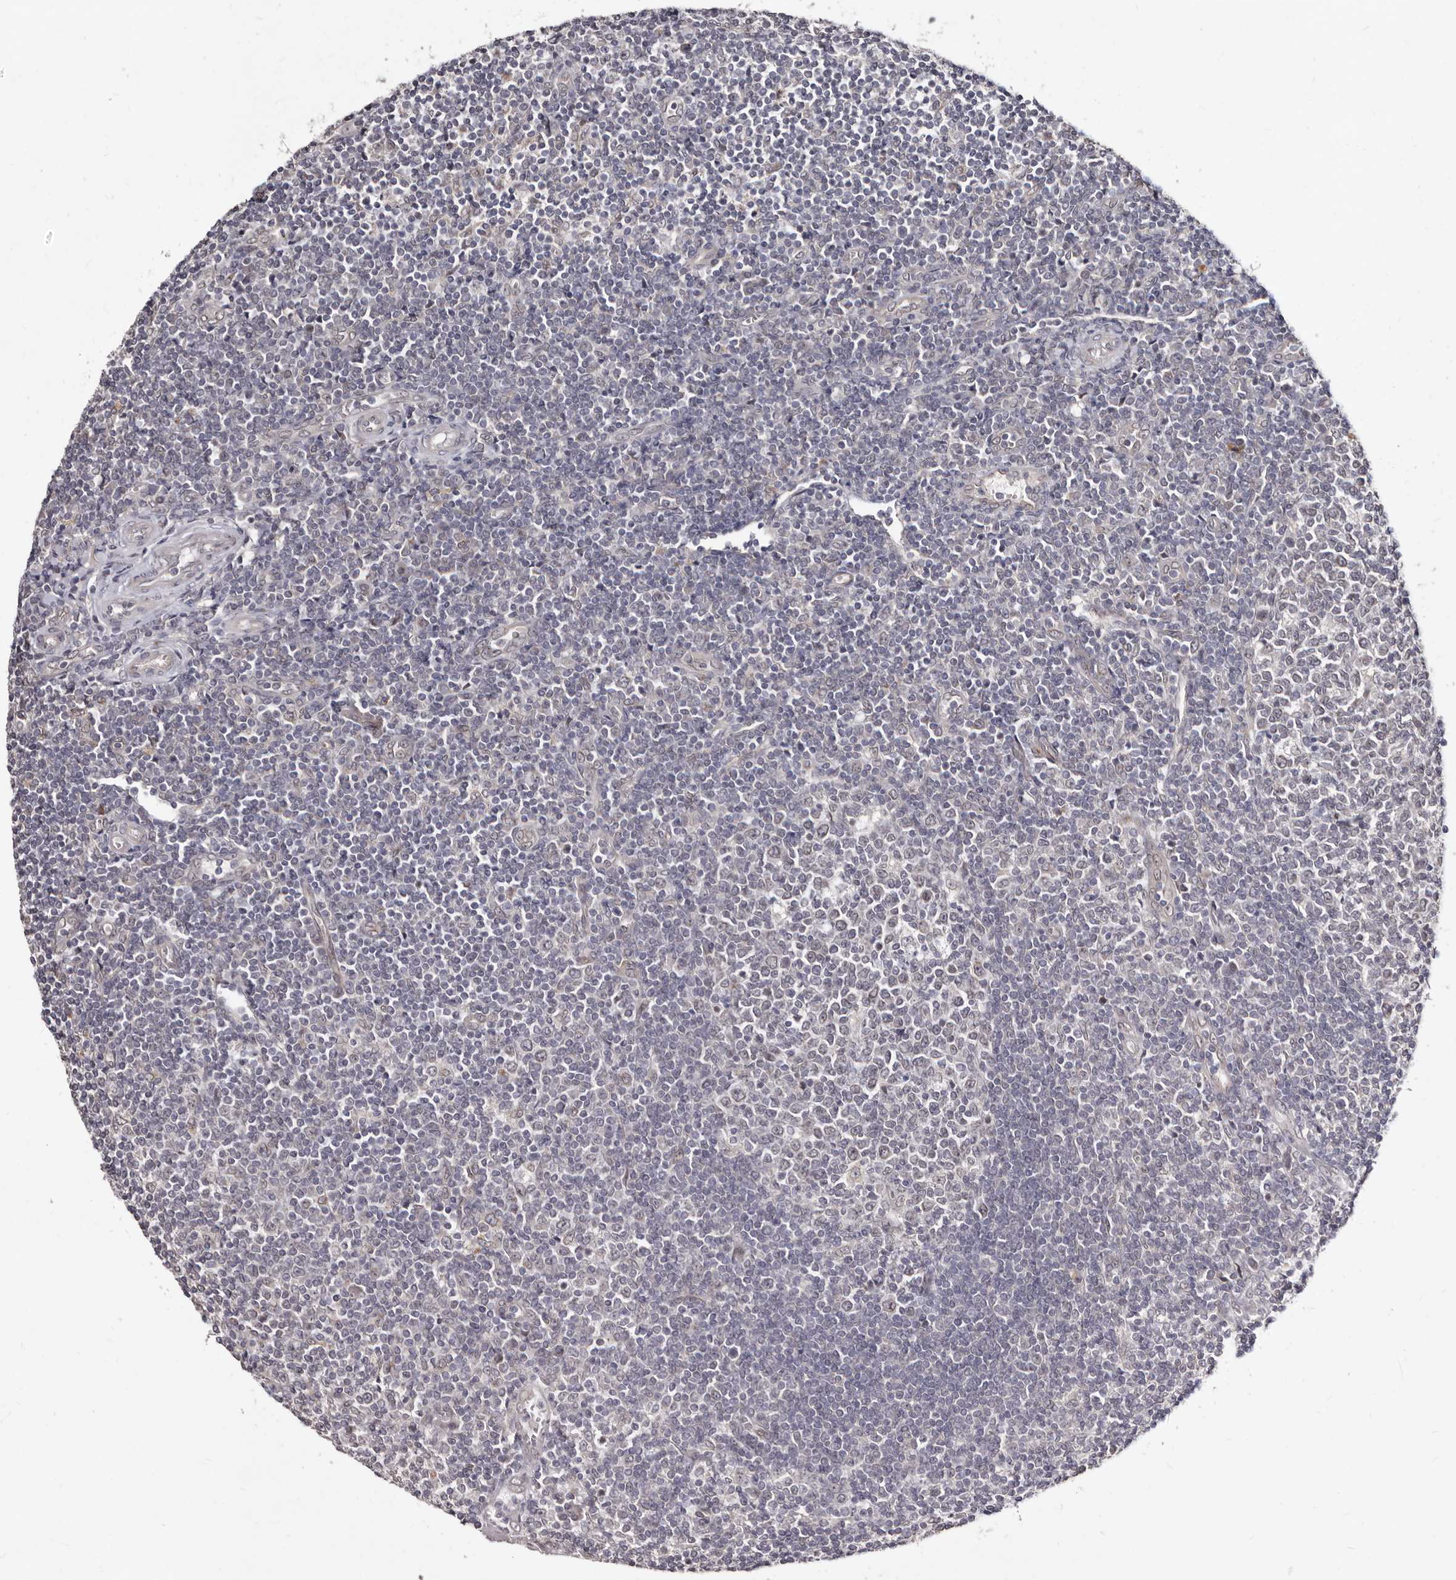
{"staining": {"intensity": "weak", "quantity": "<25%", "location": "nuclear"}, "tissue": "tonsil", "cell_type": "Germinal center cells", "image_type": "normal", "snomed": [{"axis": "morphology", "description": "Normal tissue, NOS"}, {"axis": "topography", "description": "Tonsil"}], "caption": "Tonsil was stained to show a protein in brown. There is no significant expression in germinal center cells.", "gene": "LCORL", "patient": {"sex": "female", "age": 19}}